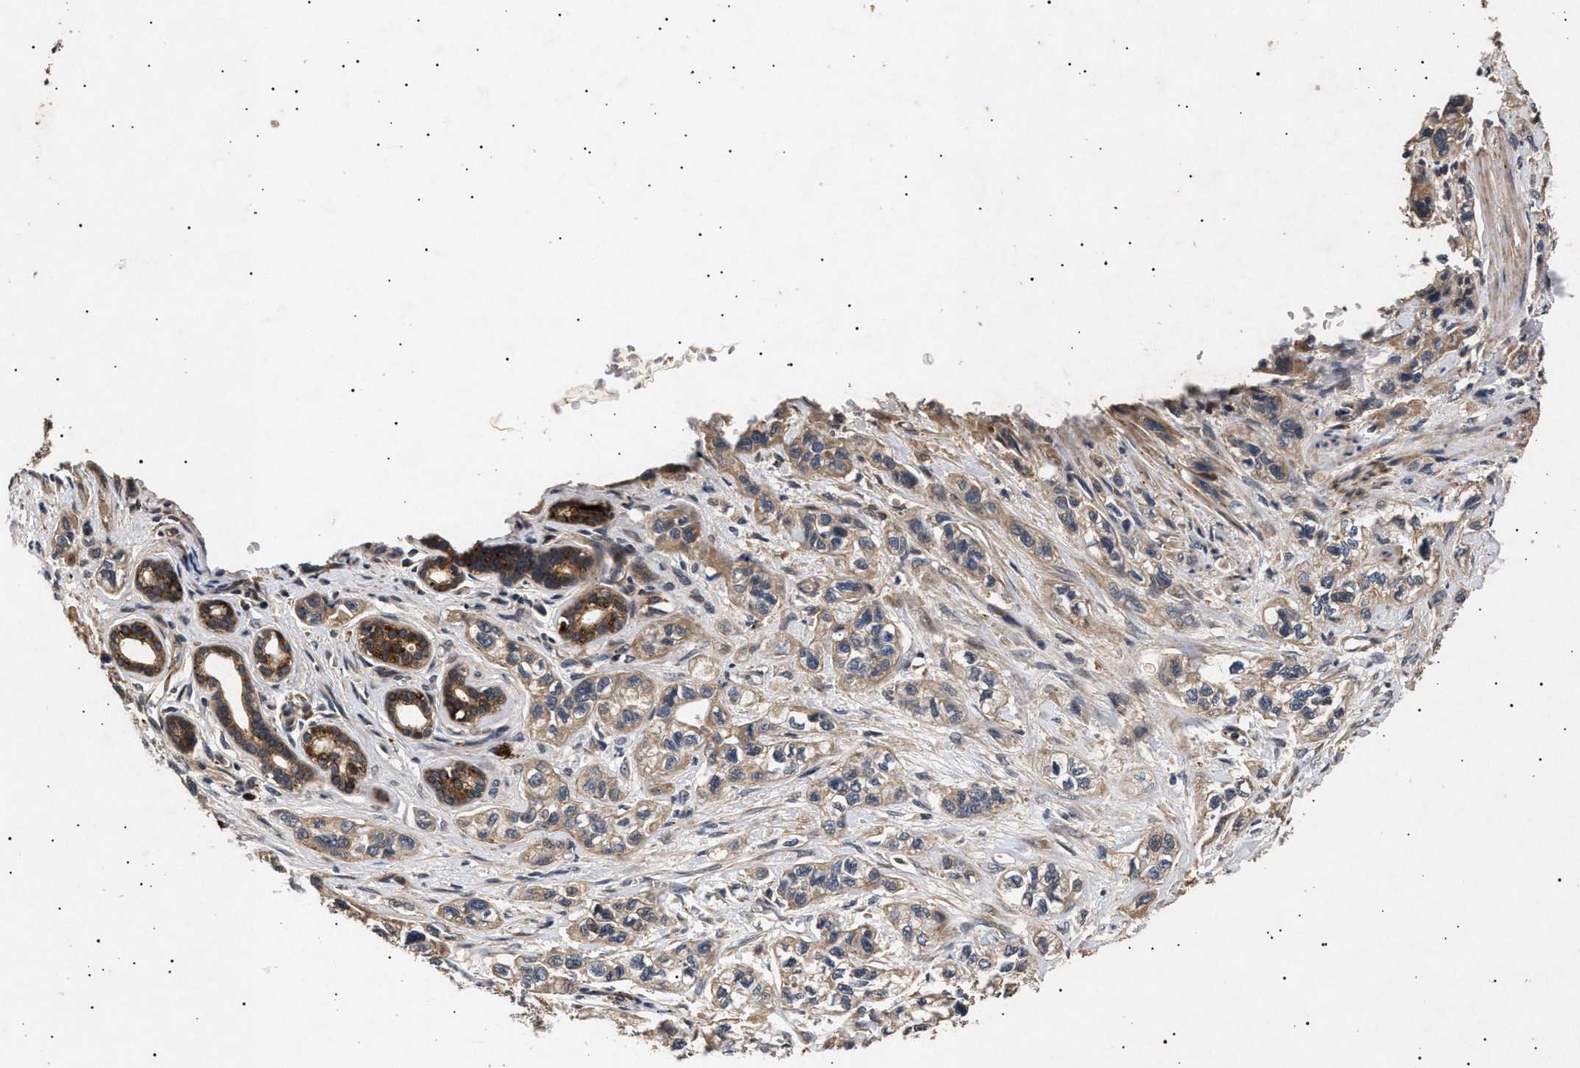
{"staining": {"intensity": "moderate", "quantity": ">75%", "location": "cytoplasmic/membranous"}, "tissue": "pancreatic cancer", "cell_type": "Tumor cells", "image_type": "cancer", "snomed": [{"axis": "morphology", "description": "Adenocarcinoma, NOS"}, {"axis": "topography", "description": "Pancreas"}], "caption": "Immunohistochemistry (IHC) (DAB) staining of human adenocarcinoma (pancreatic) shows moderate cytoplasmic/membranous protein positivity in about >75% of tumor cells.", "gene": "ITGB5", "patient": {"sex": "male", "age": 74}}